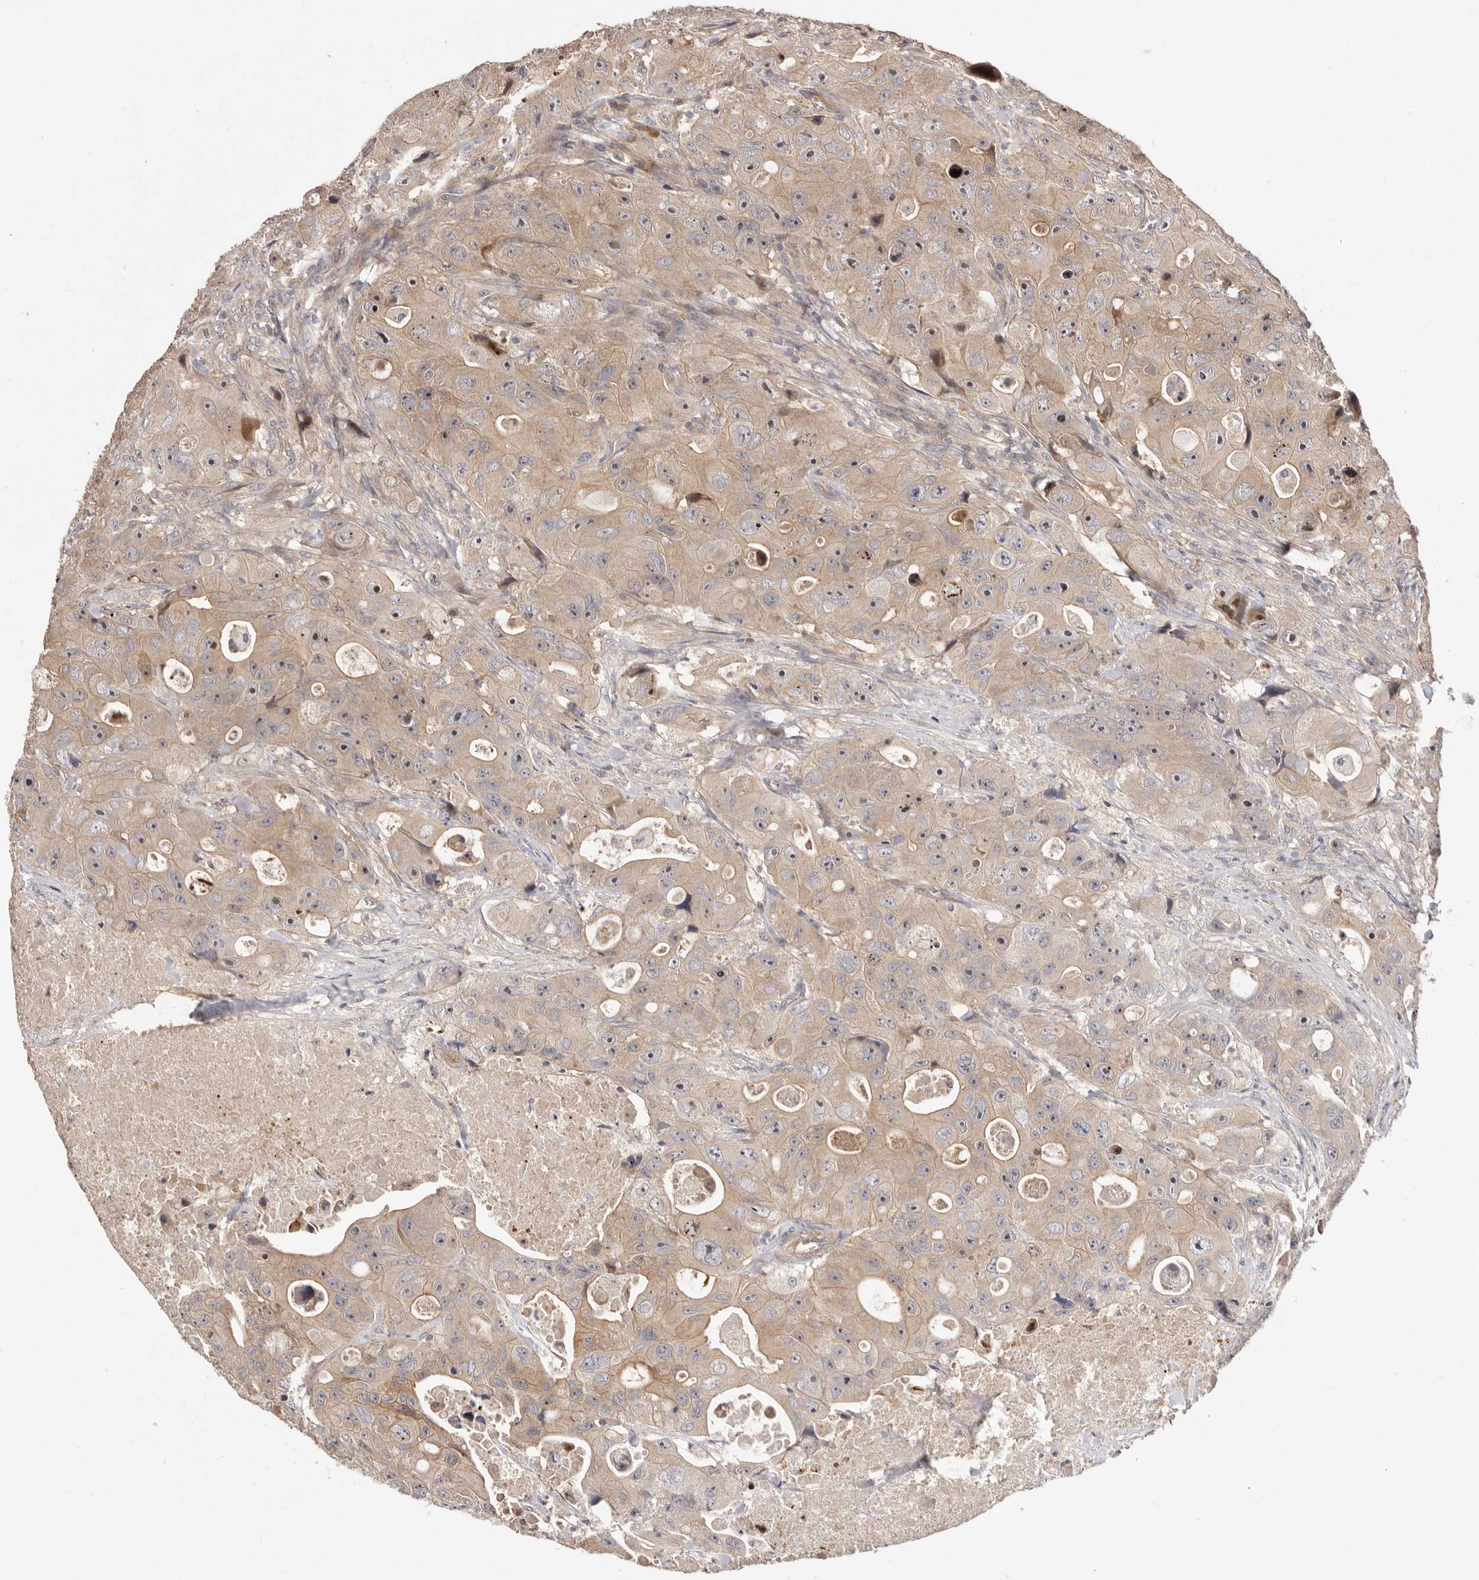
{"staining": {"intensity": "moderate", "quantity": ">75%", "location": "cytoplasmic/membranous,nuclear"}, "tissue": "colorectal cancer", "cell_type": "Tumor cells", "image_type": "cancer", "snomed": [{"axis": "morphology", "description": "Adenocarcinoma, NOS"}, {"axis": "topography", "description": "Colon"}], "caption": "An image showing moderate cytoplasmic/membranous and nuclear staining in about >75% of tumor cells in colorectal cancer (adenocarcinoma), as visualized by brown immunohistochemical staining.", "gene": "DOP1A", "patient": {"sex": "female", "age": 46}}